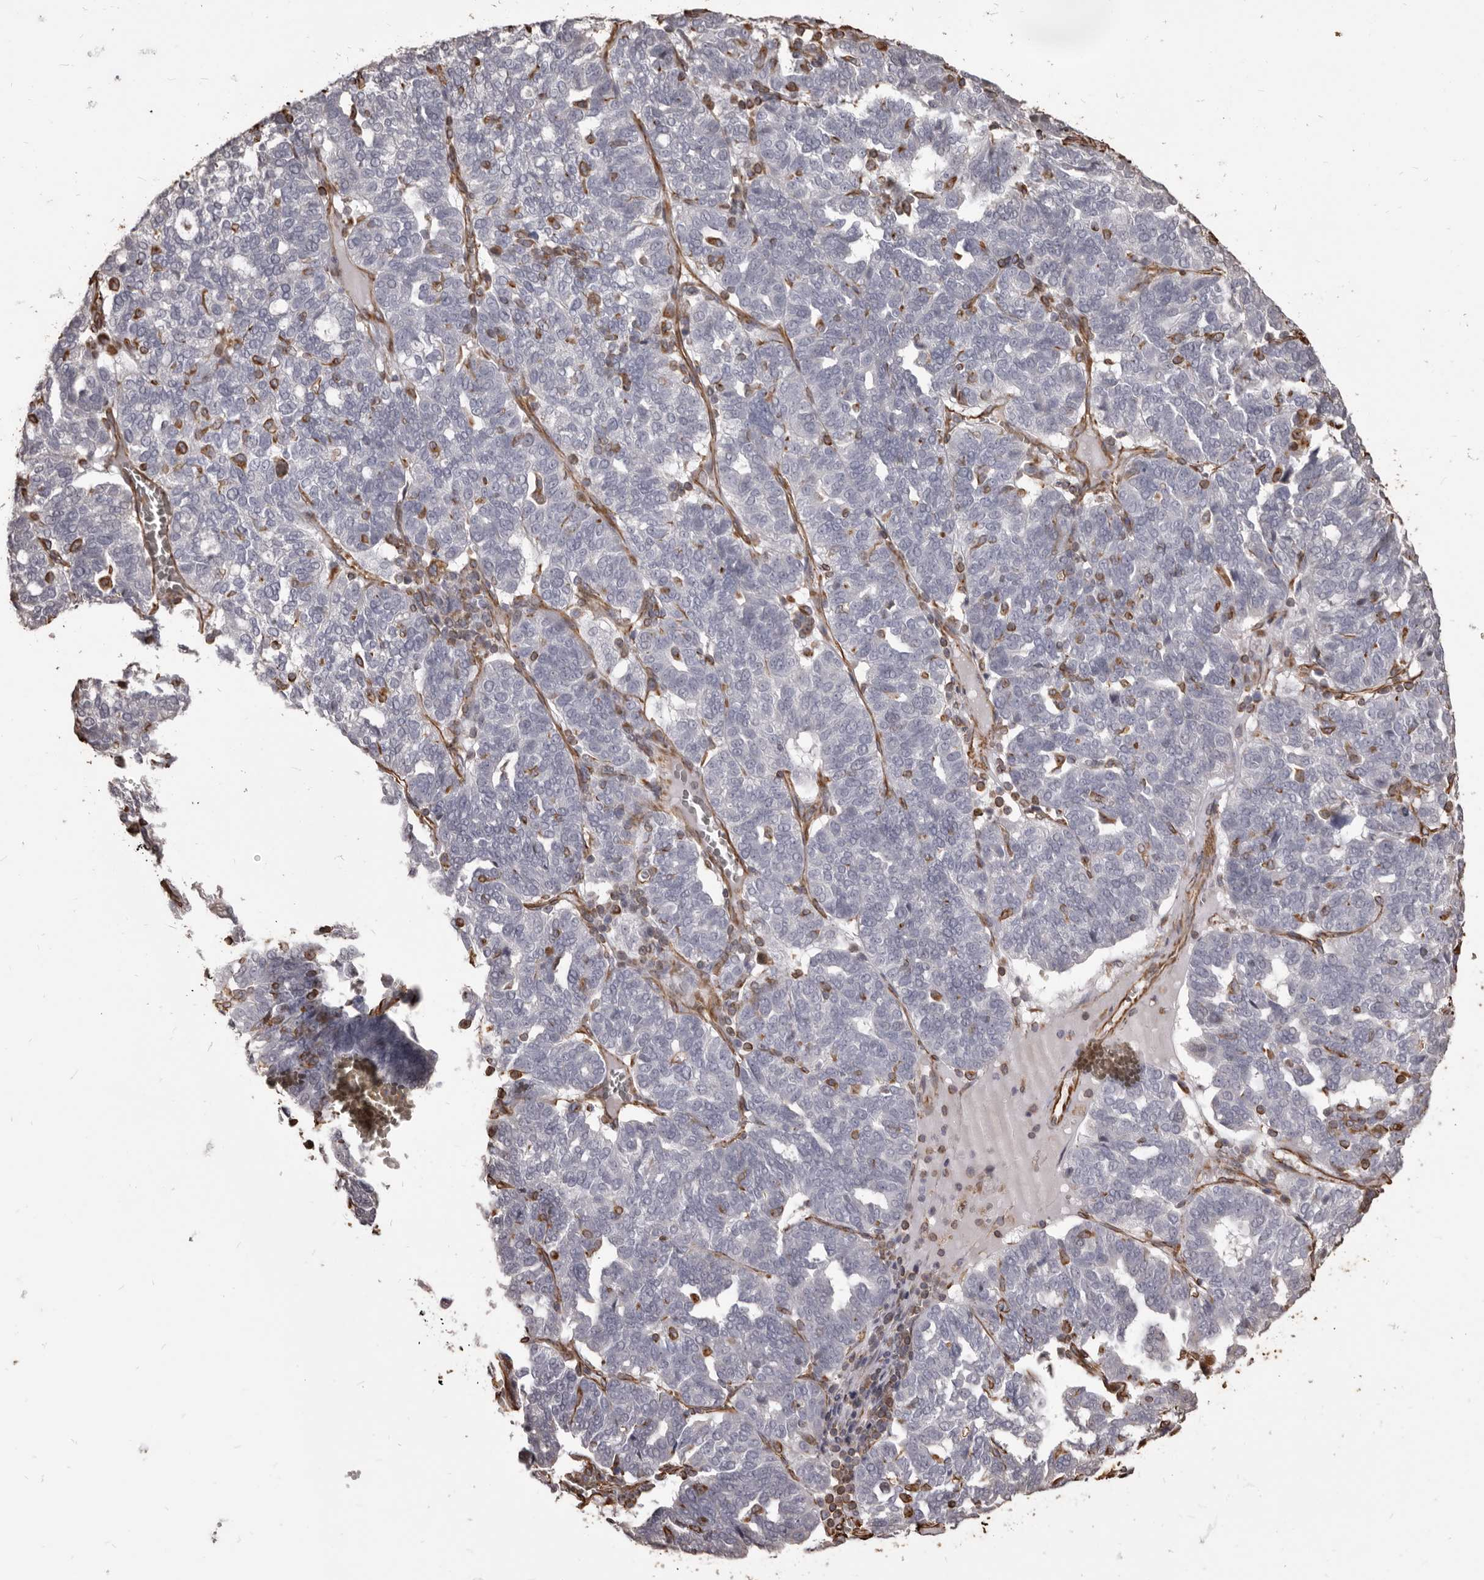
{"staining": {"intensity": "negative", "quantity": "none", "location": "none"}, "tissue": "ovarian cancer", "cell_type": "Tumor cells", "image_type": "cancer", "snomed": [{"axis": "morphology", "description": "Cystadenocarcinoma, serous, NOS"}, {"axis": "topography", "description": "Ovary"}], "caption": "This photomicrograph is of ovarian cancer stained with immunohistochemistry (IHC) to label a protein in brown with the nuclei are counter-stained blue. There is no staining in tumor cells.", "gene": "MTURN", "patient": {"sex": "female", "age": 59}}